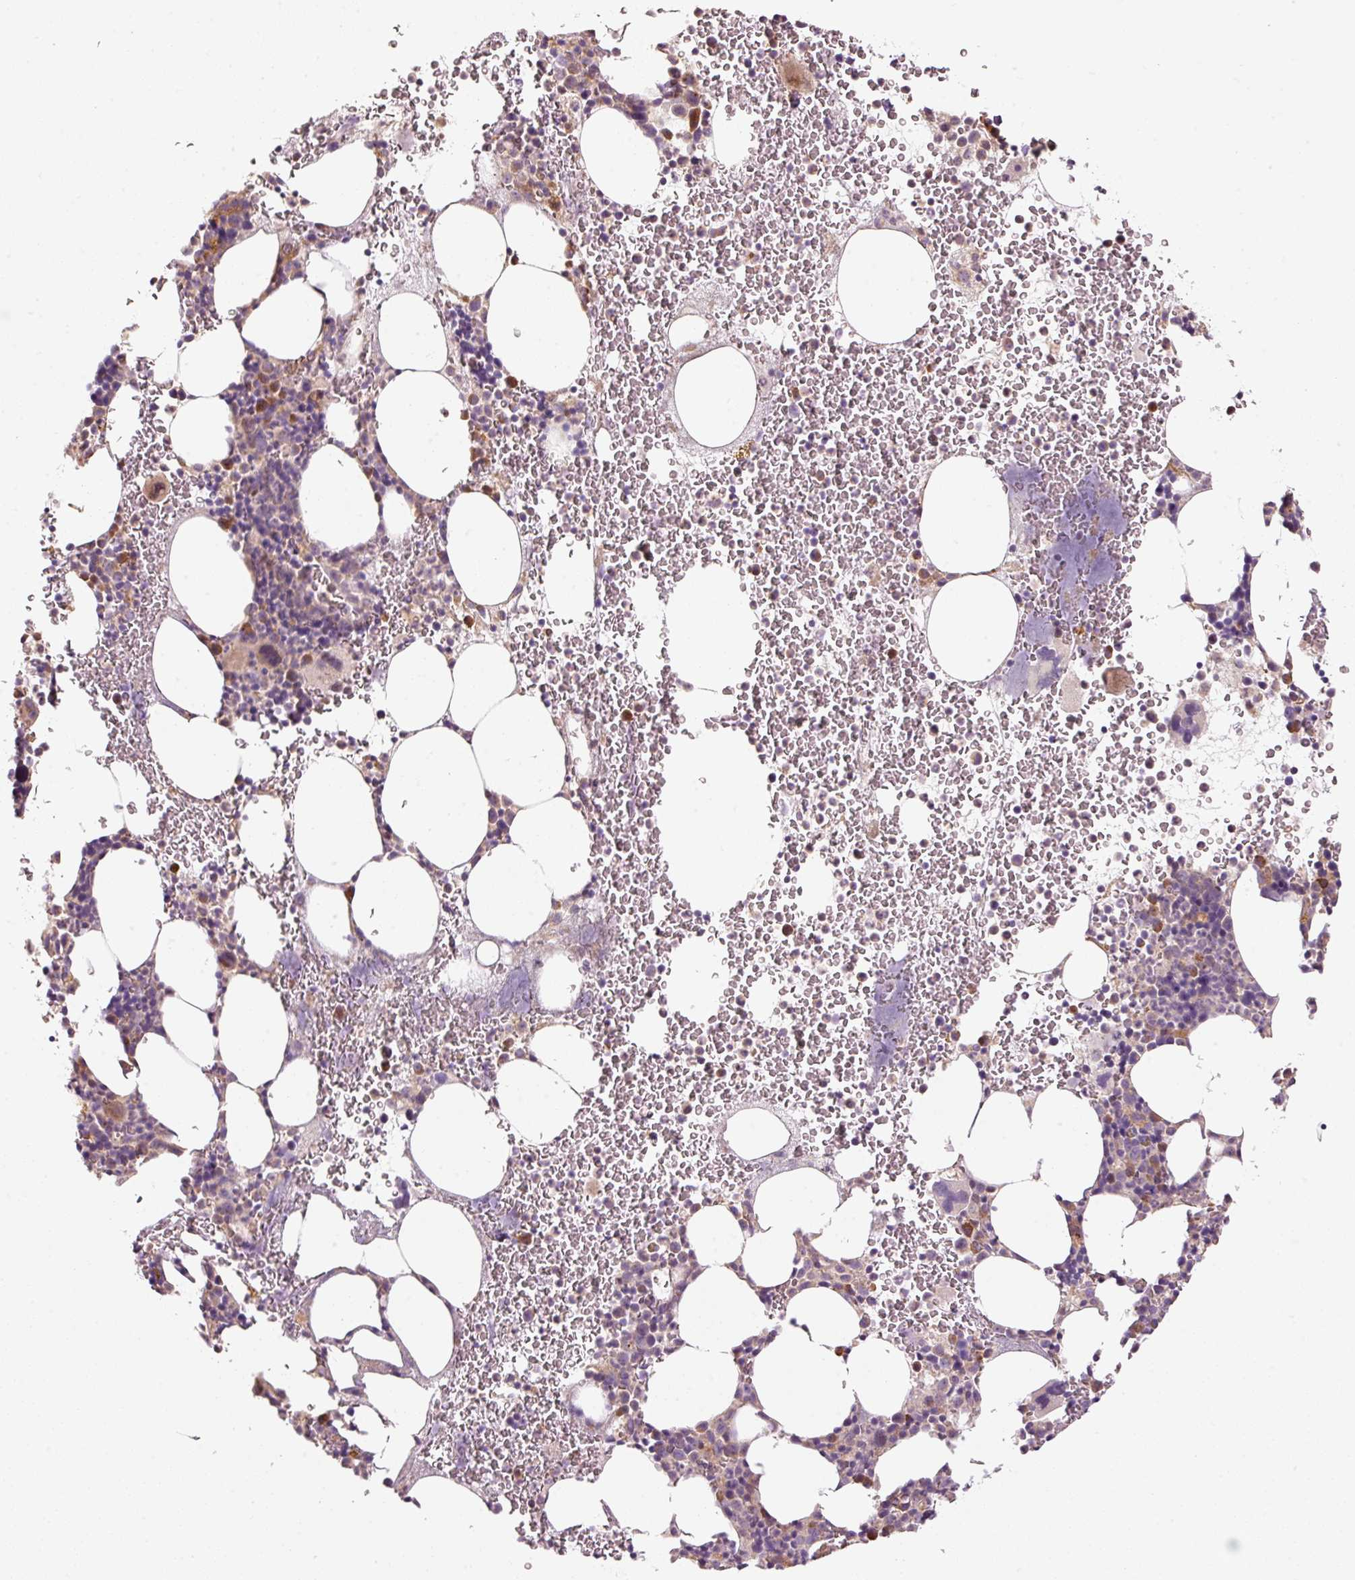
{"staining": {"intensity": "moderate", "quantity": "<25%", "location": "cytoplasmic/membranous,nuclear"}, "tissue": "bone marrow", "cell_type": "Hematopoietic cells", "image_type": "normal", "snomed": [{"axis": "morphology", "description": "Normal tissue, NOS"}, {"axis": "topography", "description": "Bone marrow"}], "caption": "Immunohistochemical staining of normal bone marrow demonstrates low levels of moderate cytoplasmic/membranous,nuclear staining in approximately <25% of hematopoietic cells.", "gene": "MAP10", "patient": {"sex": "male", "age": 62}}